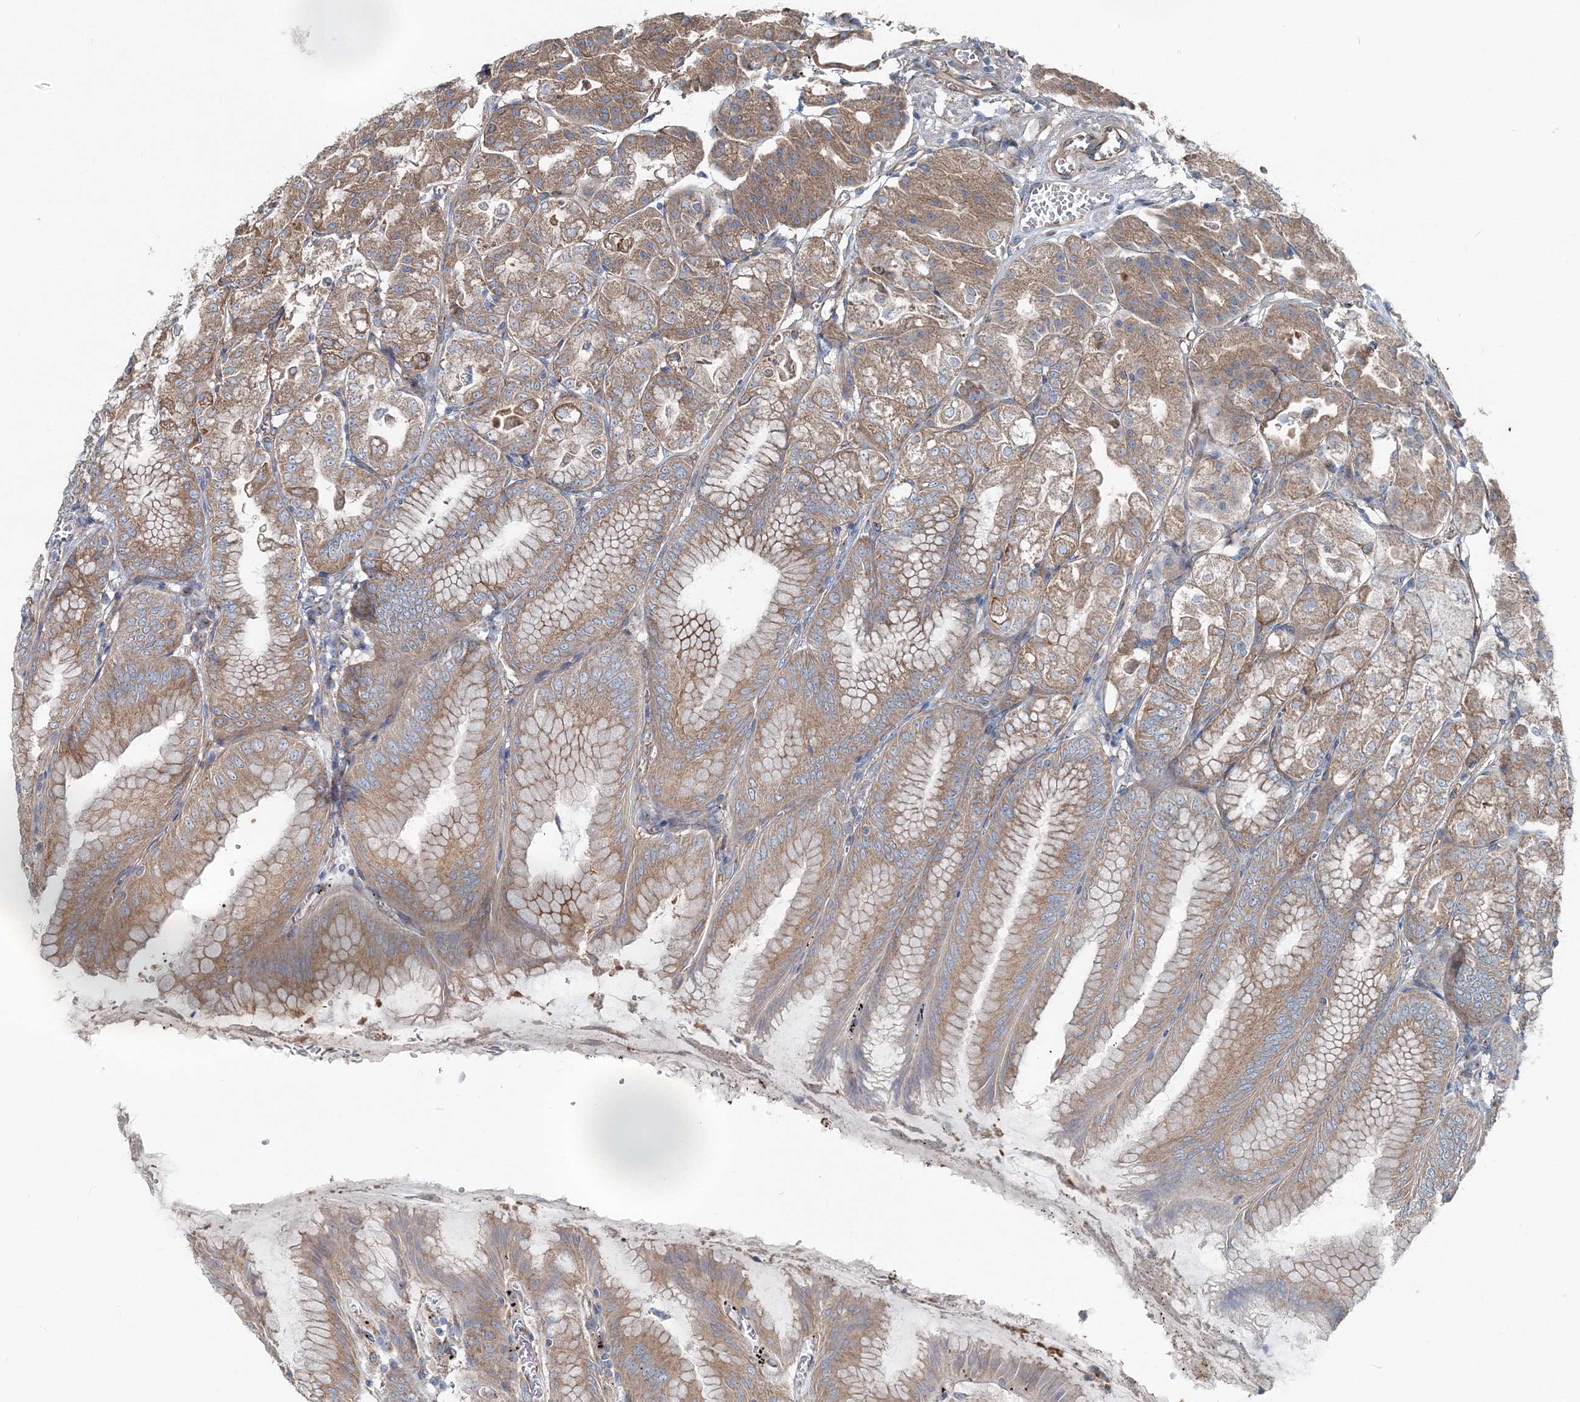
{"staining": {"intensity": "moderate", "quantity": ">75%", "location": "cytoplasmic/membranous"}, "tissue": "stomach", "cell_type": "Glandular cells", "image_type": "normal", "snomed": [{"axis": "morphology", "description": "Normal tissue, NOS"}, {"axis": "topography", "description": "Stomach, lower"}], "caption": "IHC micrograph of normal stomach: human stomach stained using immunohistochemistry reveals medium levels of moderate protein expression localized specifically in the cytoplasmic/membranous of glandular cells, appearing as a cytoplasmic/membranous brown color.", "gene": "MPHOSPH9", "patient": {"sex": "male", "age": 71}}